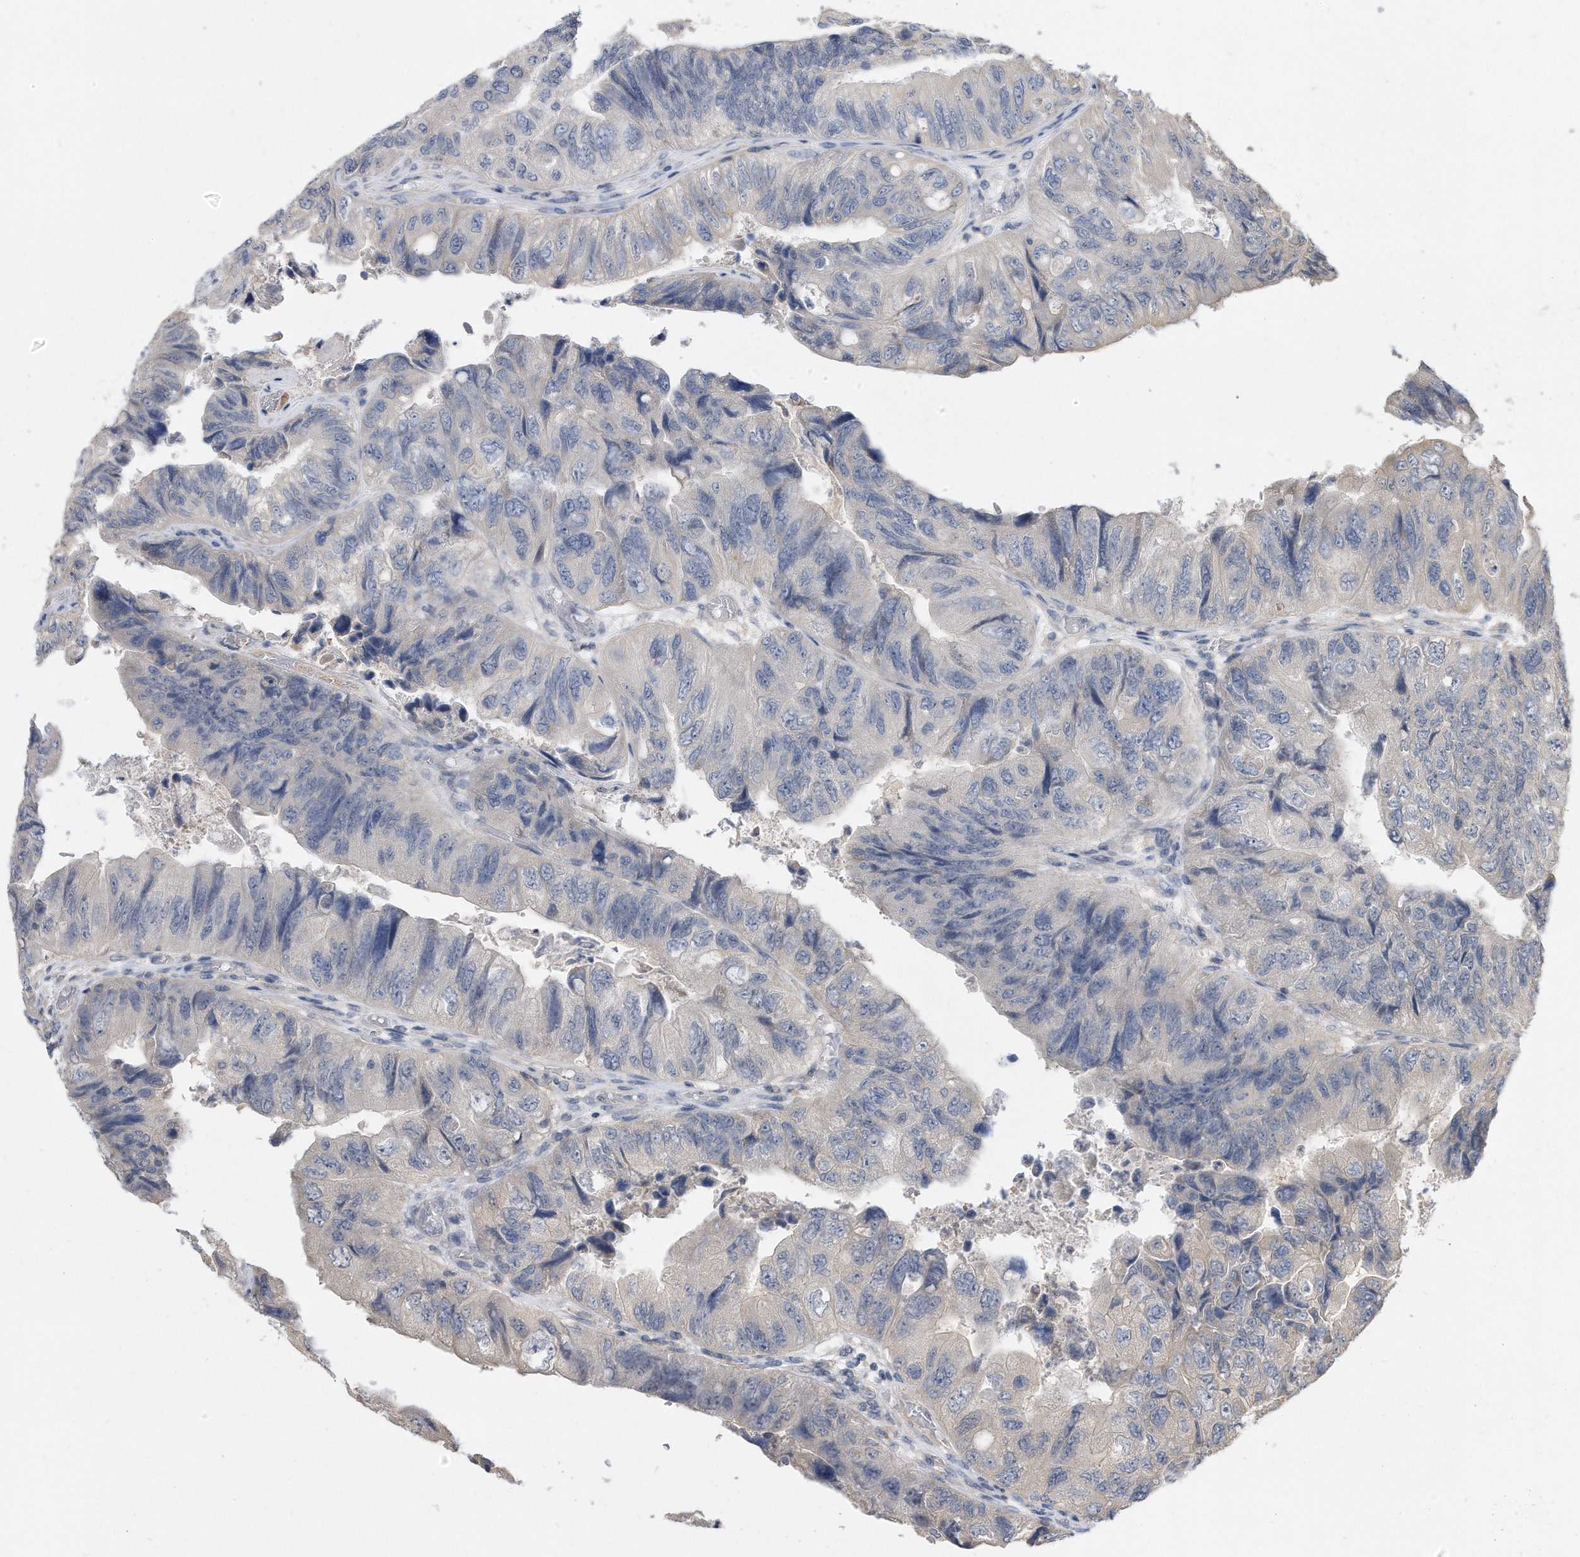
{"staining": {"intensity": "negative", "quantity": "none", "location": "none"}, "tissue": "colorectal cancer", "cell_type": "Tumor cells", "image_type": "cancer", "snomed": [{"axis": "morphology", "description": "Adenocarcinoma, NOS"}, {"axis": "topography", "description": "Rectum"}], "caption": "High power microscopy image of an IHC image of colorectal cancer (adenocarcinoma), revealing no significant staining in tumor cells. (Brightfield microscopy of DAB immunohistochemistry at high magnification).", "gene": "TCP1", "patient": {"sex": "male", "age": 63}}